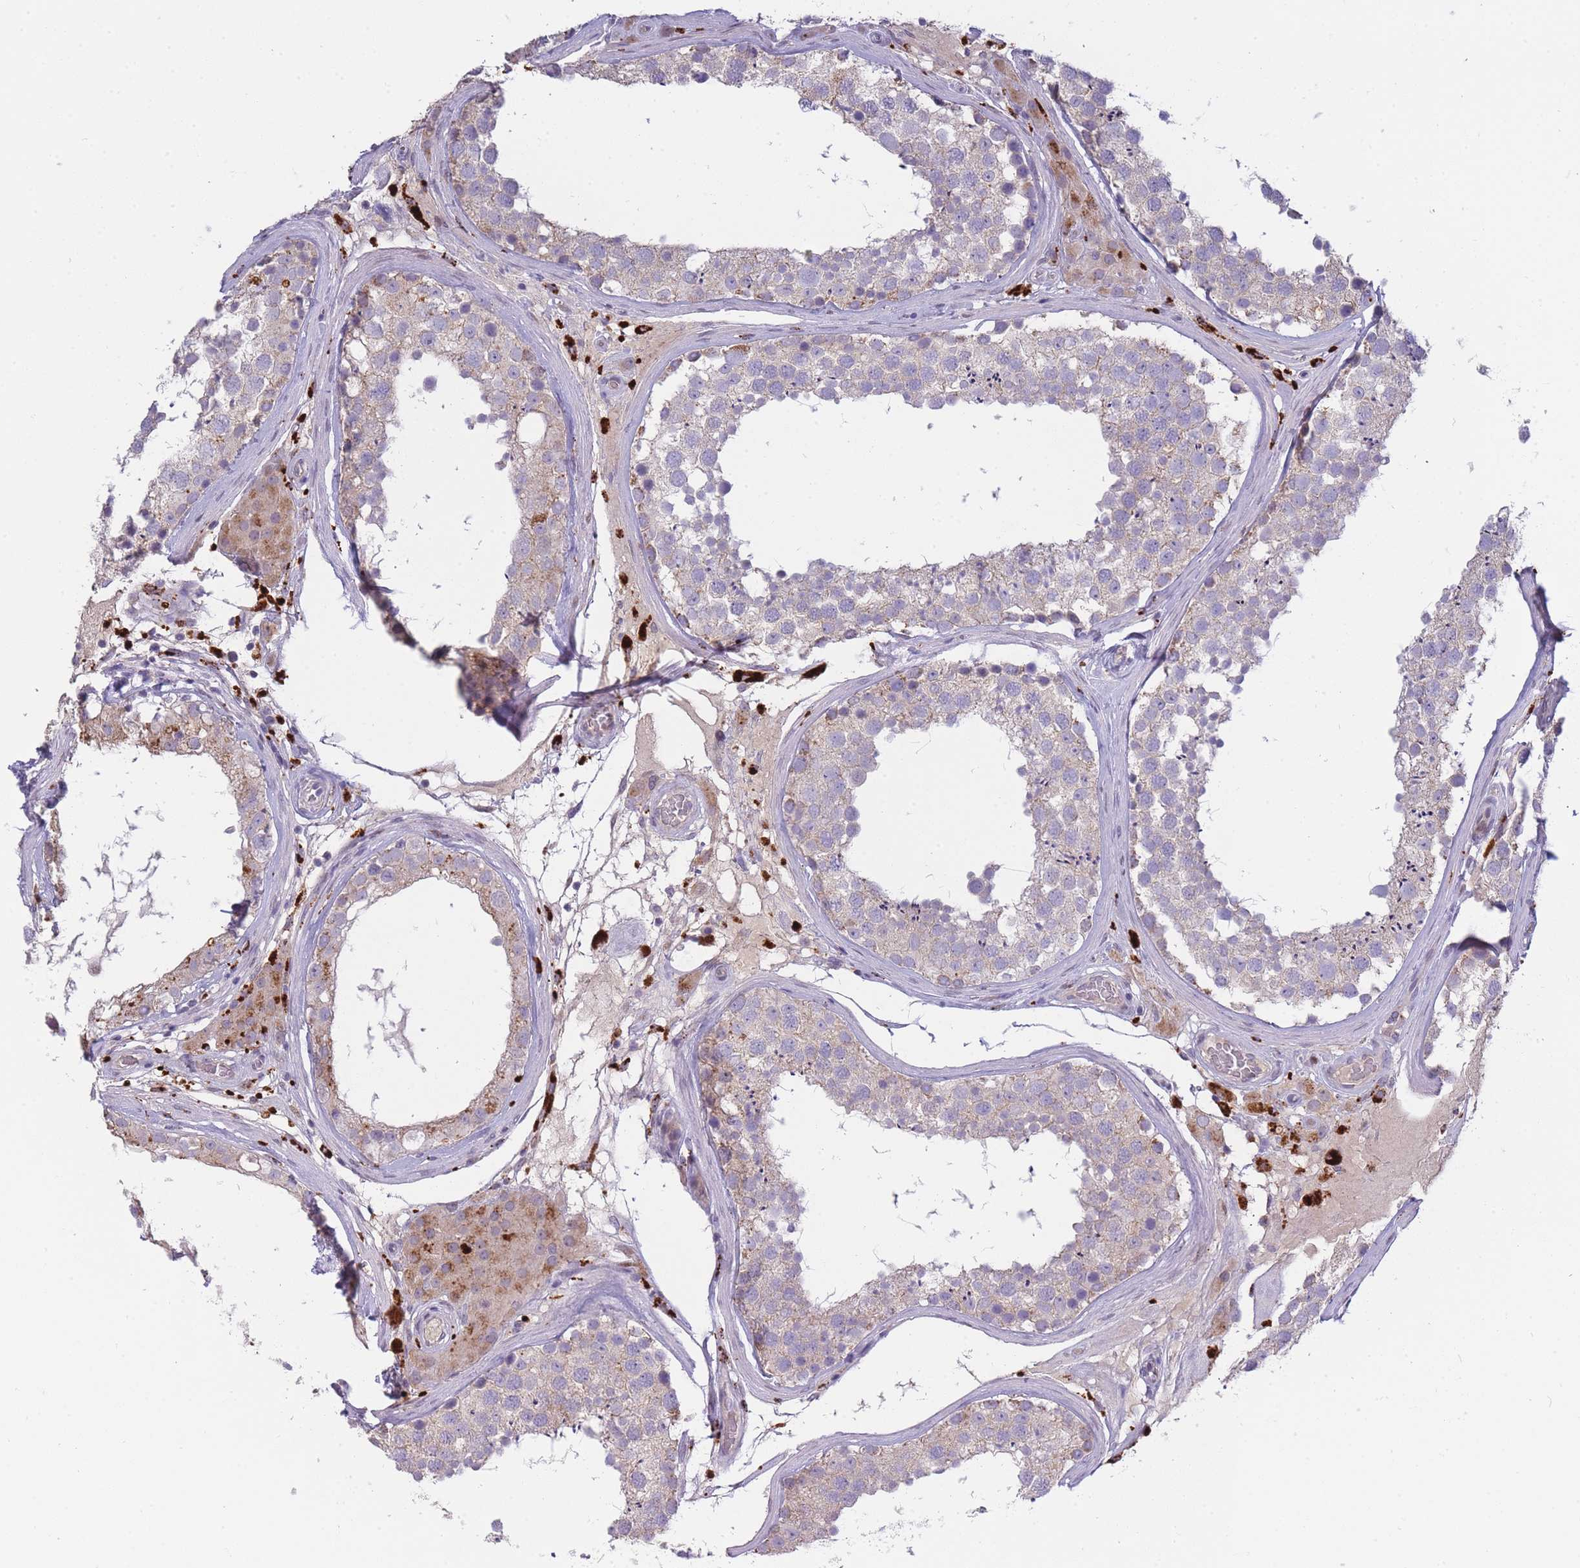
{"staining": {"intensity": "weak", "quantity": "25%-75%", "location": "cytoplasmic/membranous"}, "tissue": "testis", "cell_type": "Cells in seminiferous ducts", "image_type": "normal", "snomed": [{"axis": "morphology", "description": "Normal tissue, NOS"}, {"axis": "topography", "description": "Testis"}], "caption": "This image displays IHC staining of benign human testis, with low weak cytoplasmic/membranous staining in about 25%-75% of cells in seminiferous ducts.", "gene": "TRIM61", "patient": {"sex": "male", "age": 46}}